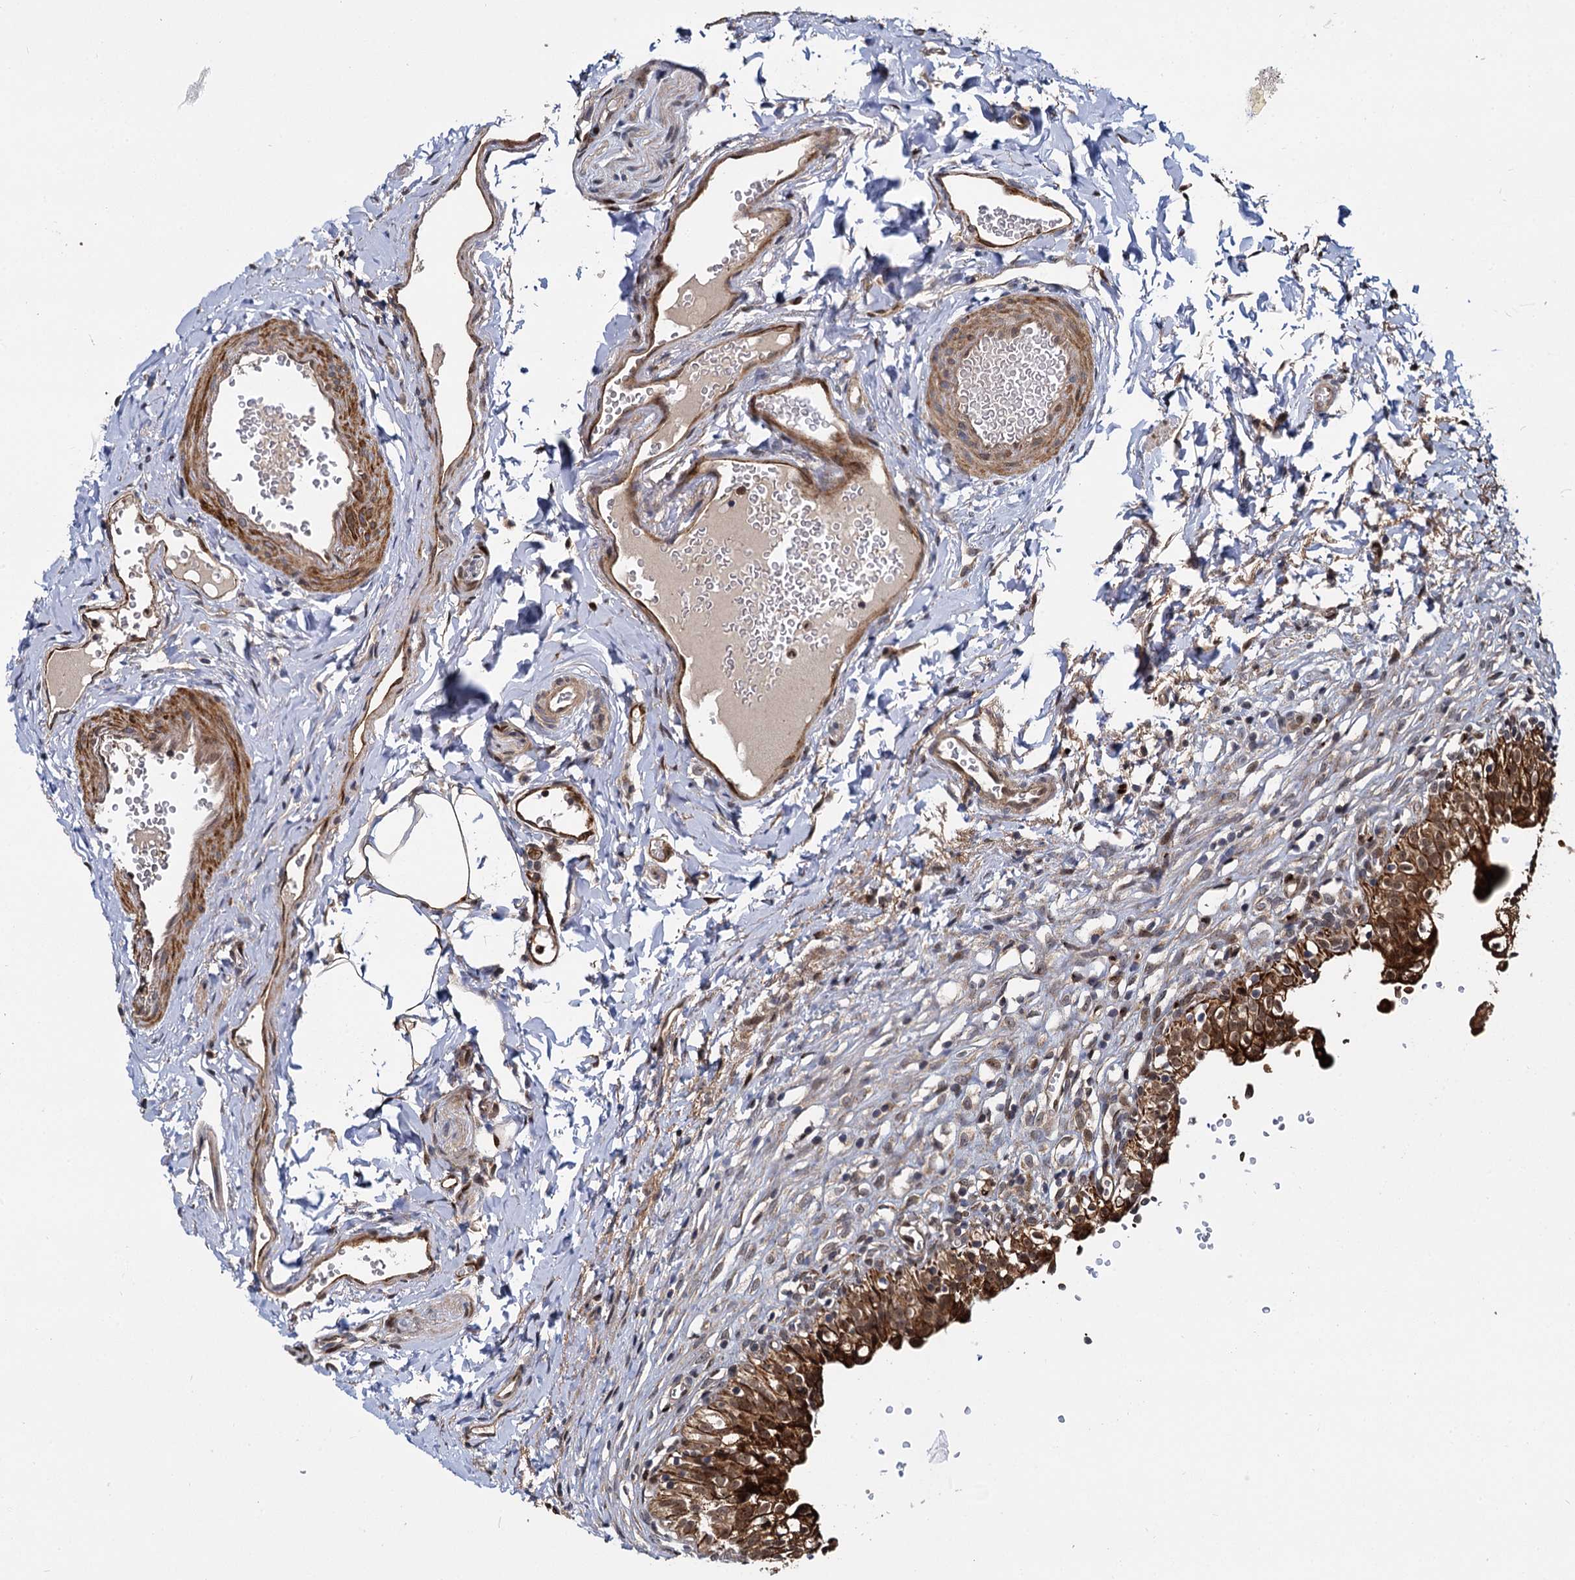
{"staining": {"intensity": "strong", "quantity": ">75%", "location": "cytoplasmic/membranous,nuclear"}, "tissue": "urinary bladder", "cell_type": "Urothelial cells", "image_type": "normal", "snomed": [{"axis": "morphology", "description": "Normal tissue, NOS"}, {"axis": "topography", "description": "Urinary bladder"}], "caption": "Urothelial cells exhibit high levels of strong cytoplasmic/membranous,nuclear expression in about >75% of cells in benign urinary bladder. Nuclei are stained in blue.", "gene": "GAL3ST4", "patient": {"sex": "male", "age": 55}}